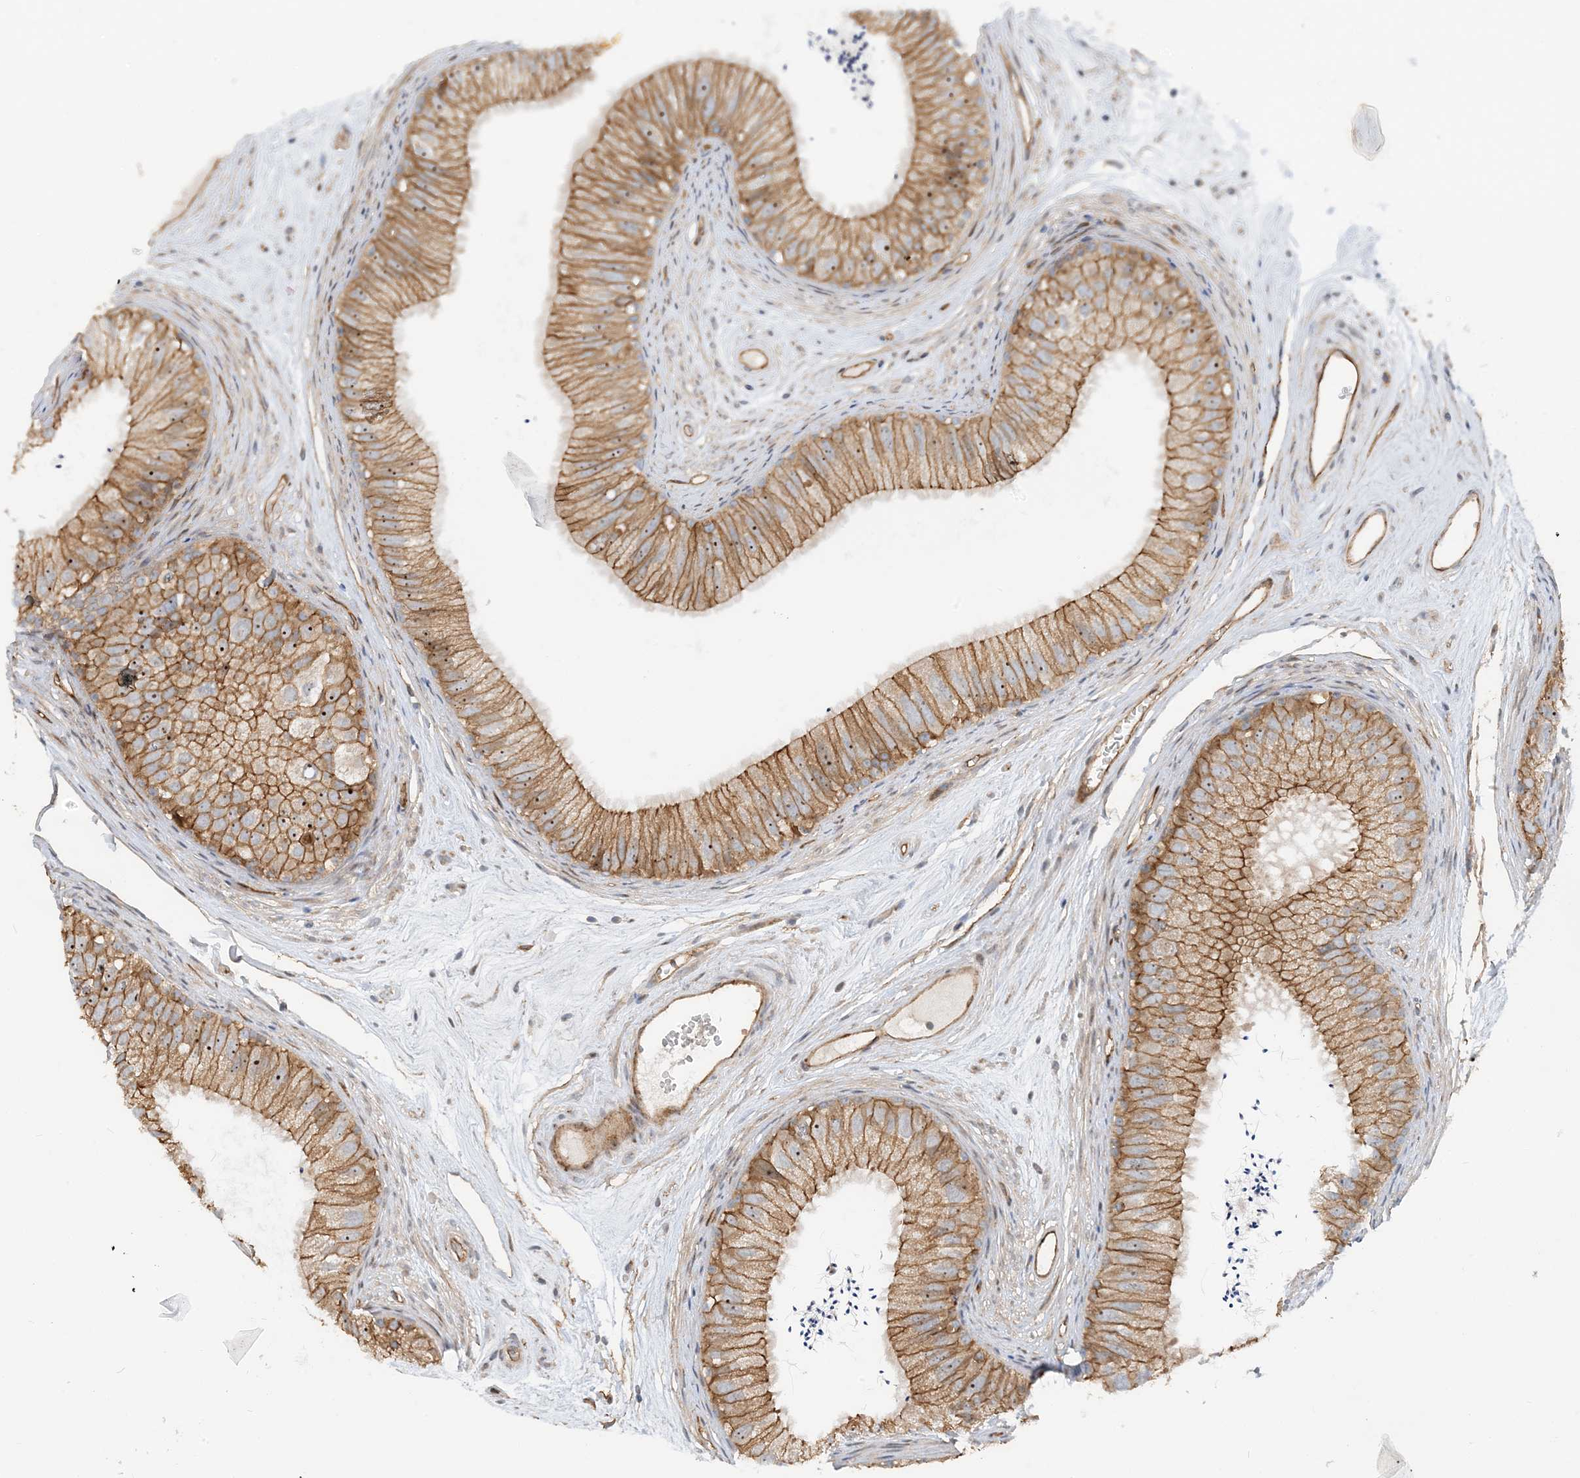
{"staining": {"intensity": "moderate", "quantity": ">75%", "location": "cytoplasmic/membranous"}, "tissue": "epididymis", "cell_type": "Glandular cells", "image_type": "normal", "snomed": [{"axis": "morphology", "description": "Normal tissue, NOS"}, {"axis": "topography", "description": "Epididymis"}], "caption": "Protein staining of normal epididymis reveals moderate cytoplasmic/membranous positivity in about >75% of glandular cells.", "gene": "MYL5", "patient": {"sex": "male", "age": 77}}